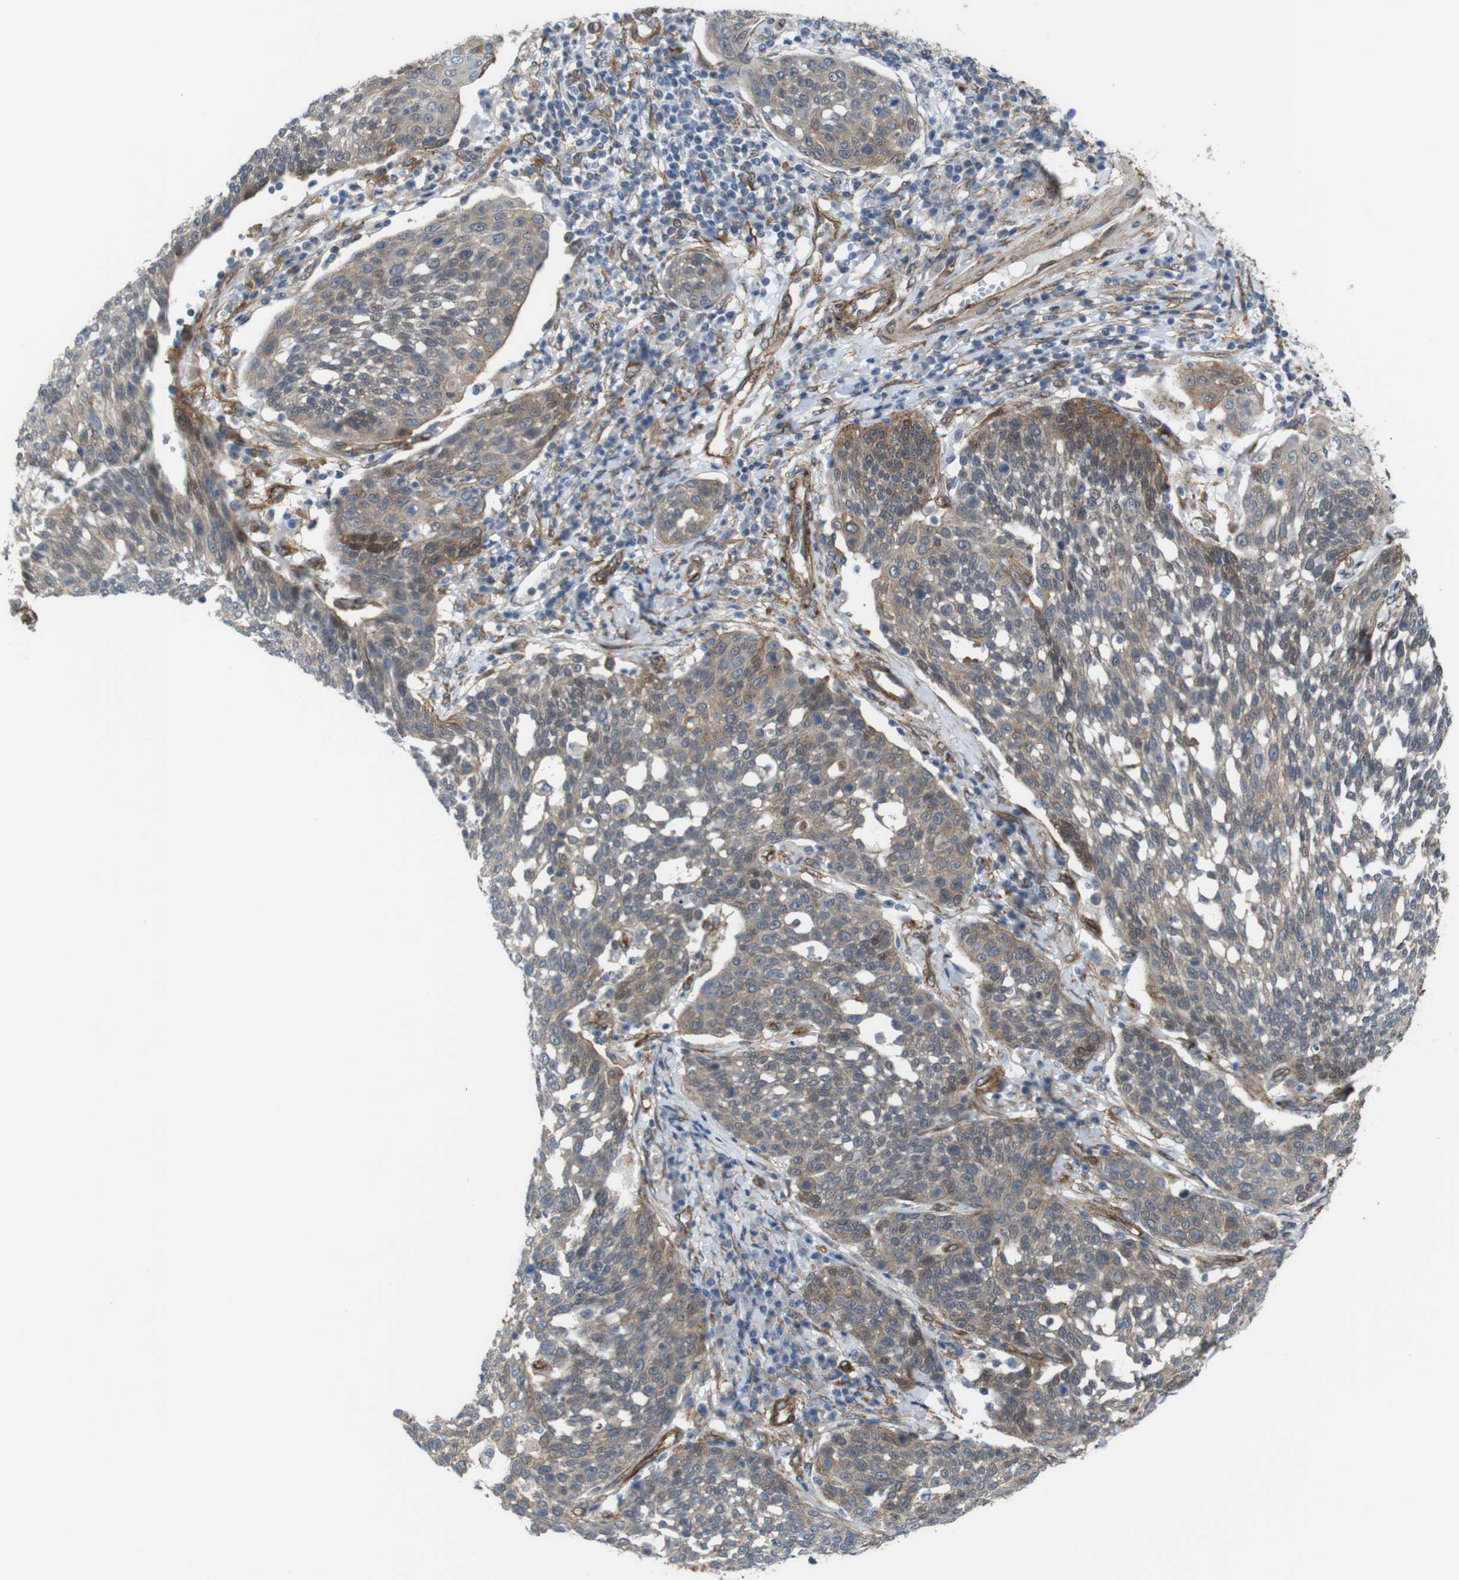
{"staining": {"intensity": "moderate", "quantity": ">75%", "location": "cytoplasmic/membranous"}, "tissue": "cervical cancer", "cell_type": "Tumor cells", "image_type": "cancer", "snomed": [{"axis": "morphology", "description": "Squamous cell carcinoma, NOS"}, {"axis": "topography", "description": "Cervix"}], "caption": "Cervical squamous cell carcinoma stained with DAB immunohistochemistry exhibits medium levels of moderate cytoplasmic/membranous expression in about >75% of tumor cells.", "gene": "PTGER4", "patient": {"sex": "female", "age": 34}}